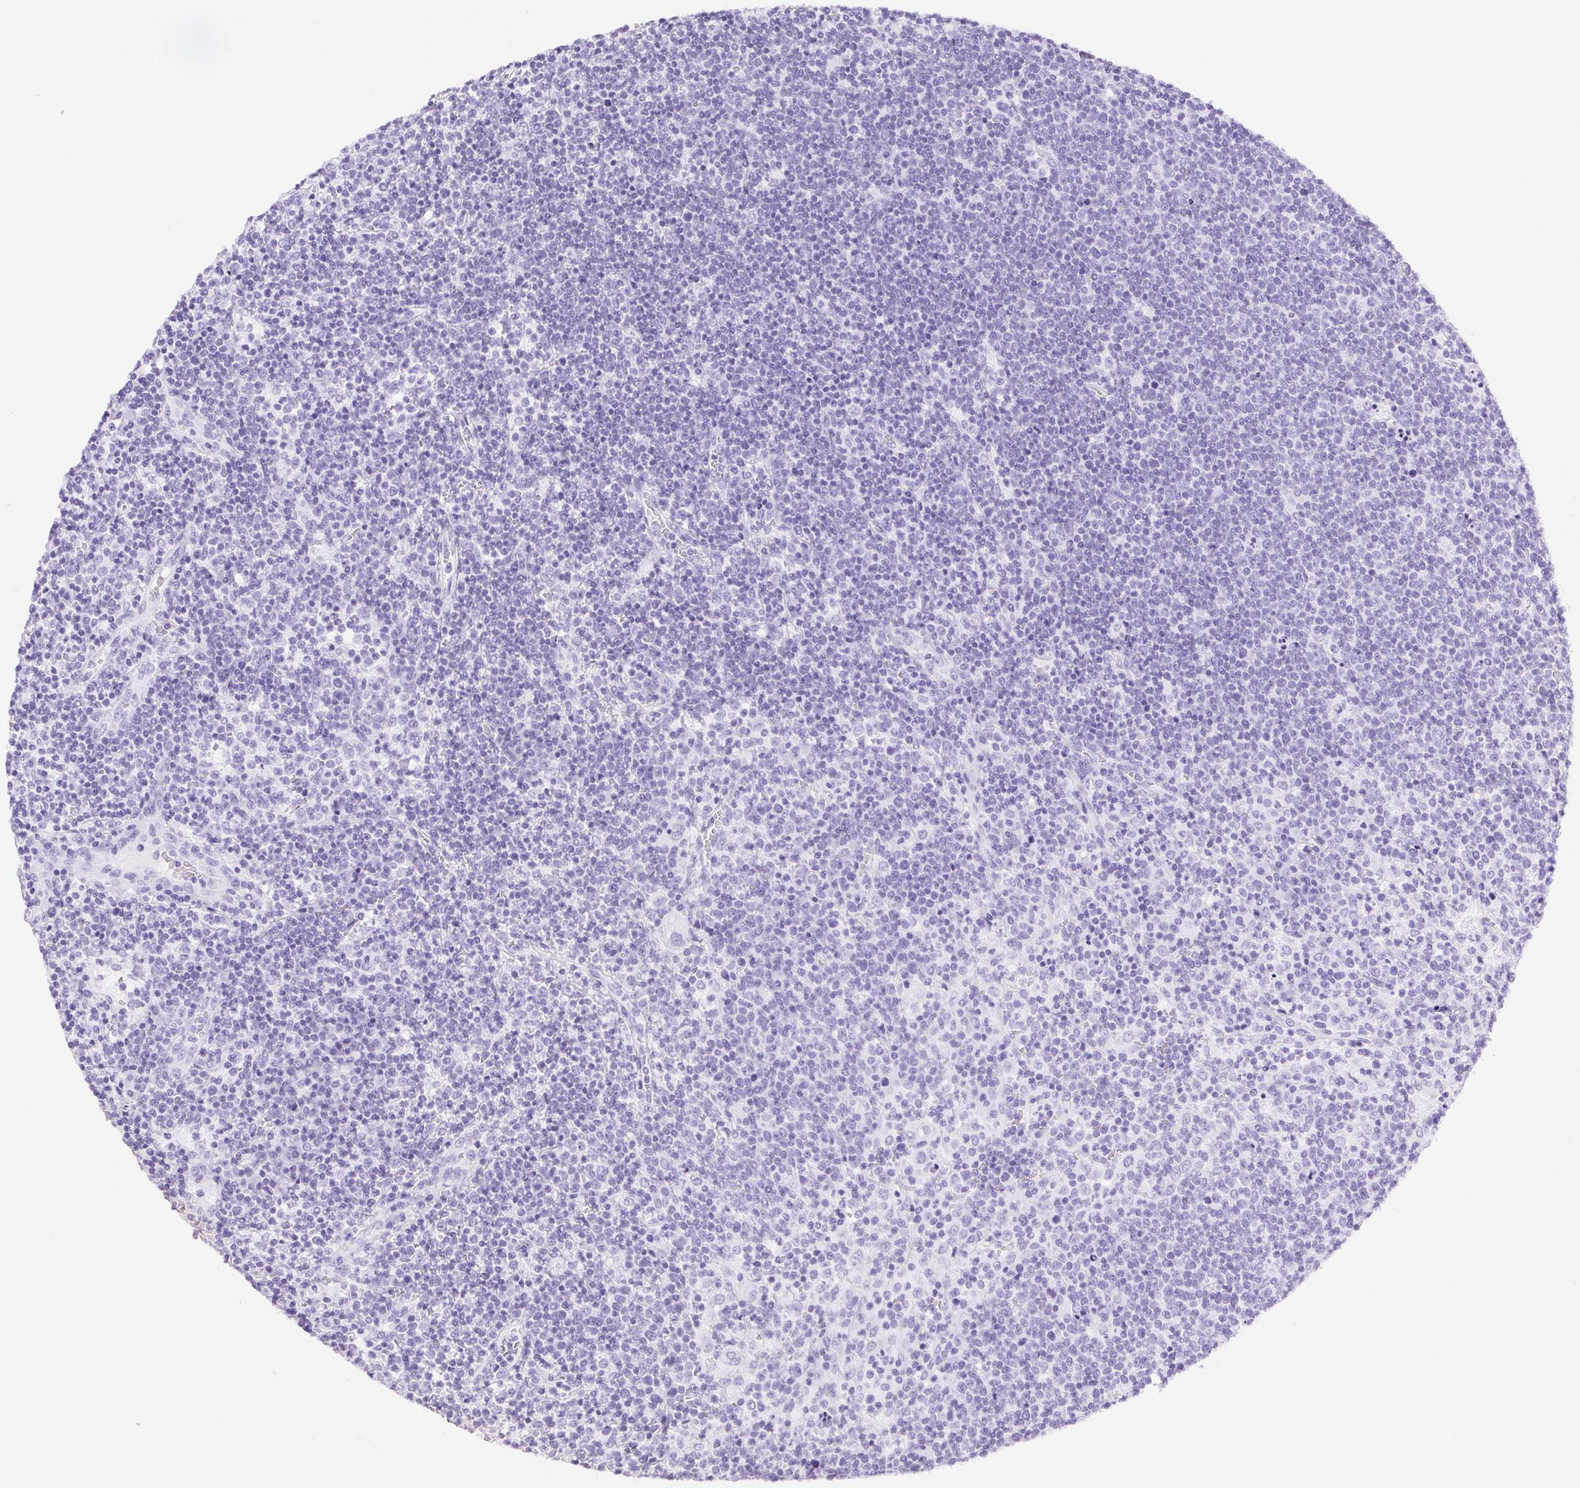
{"staining": {"intensity": "negative", "quantity": "none", "location": "none"}, "tissue": "lymphoma", "cell_type": "Tumor cells", "image_type": "cancer", "snomed": [{"axis": "morphology", "description": "Malignant lymphoma, non-Hodgkin's type, High grade"}, {"axis": "topography", "description": "Lymph node"}], "caption": "This is an immunohistochemistry (IHC) photomicrograph of human lymphoma. There is no expression in tumor cells.", "gene": "CLDN10", "patient": {"sex": "male", "age": 61}}